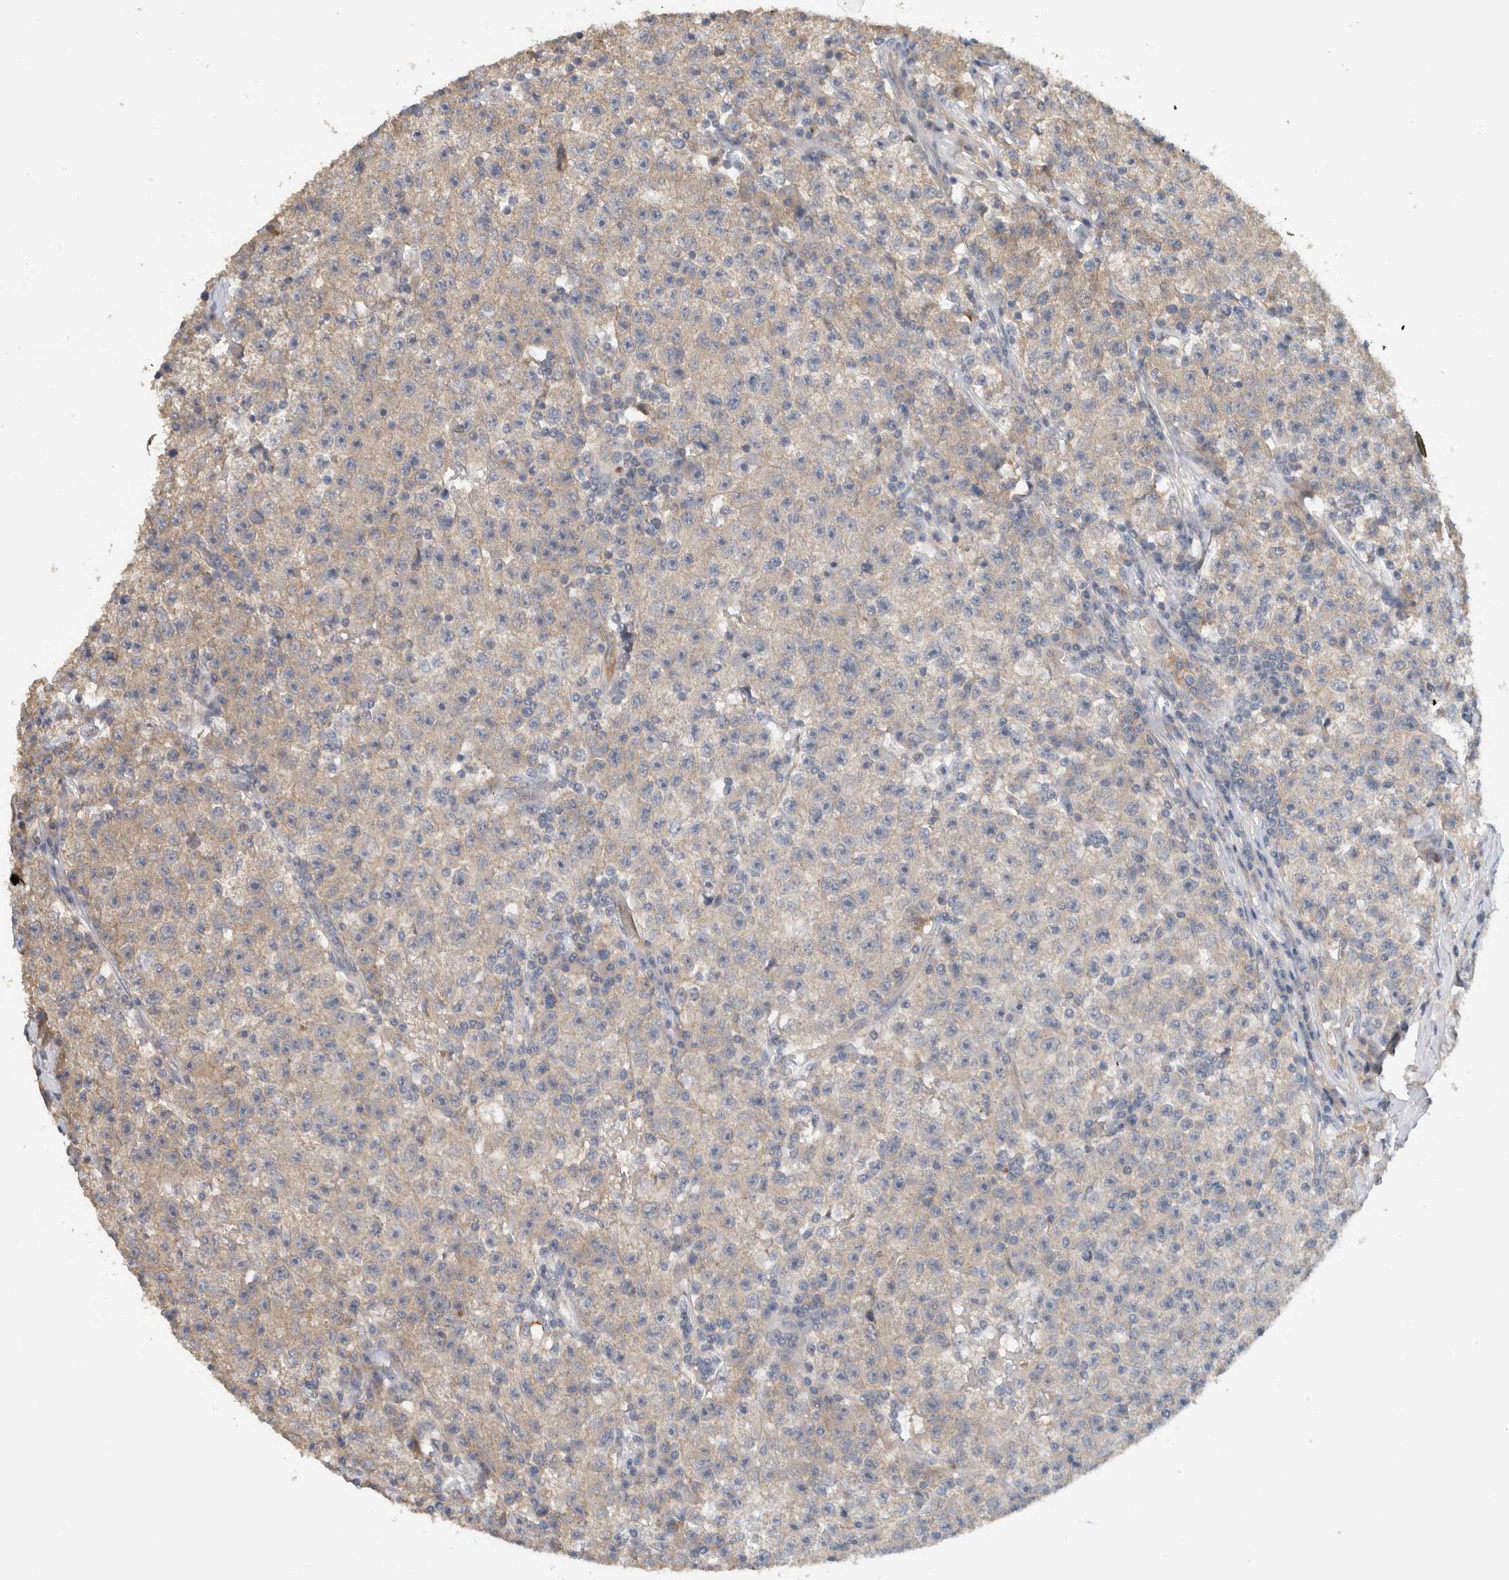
{"staining": {"intensity": "negative", "quantity": "none", "location": "none"}, "tissue": "testis cancer", "cell_type": "Tumor cells", "image_type": "cancer", "snomed": [{"axis": "morphology", "description": "Seminoma, NOS"}, {"axis": "topography", "description": "Testis"}], "caption": "Human testis seminoma stained for a protein using immunohistochemistry displays no staining in tumor cells.", "gene": "ERCC6L2", "patient": {"sex": "male", "age": 22}}